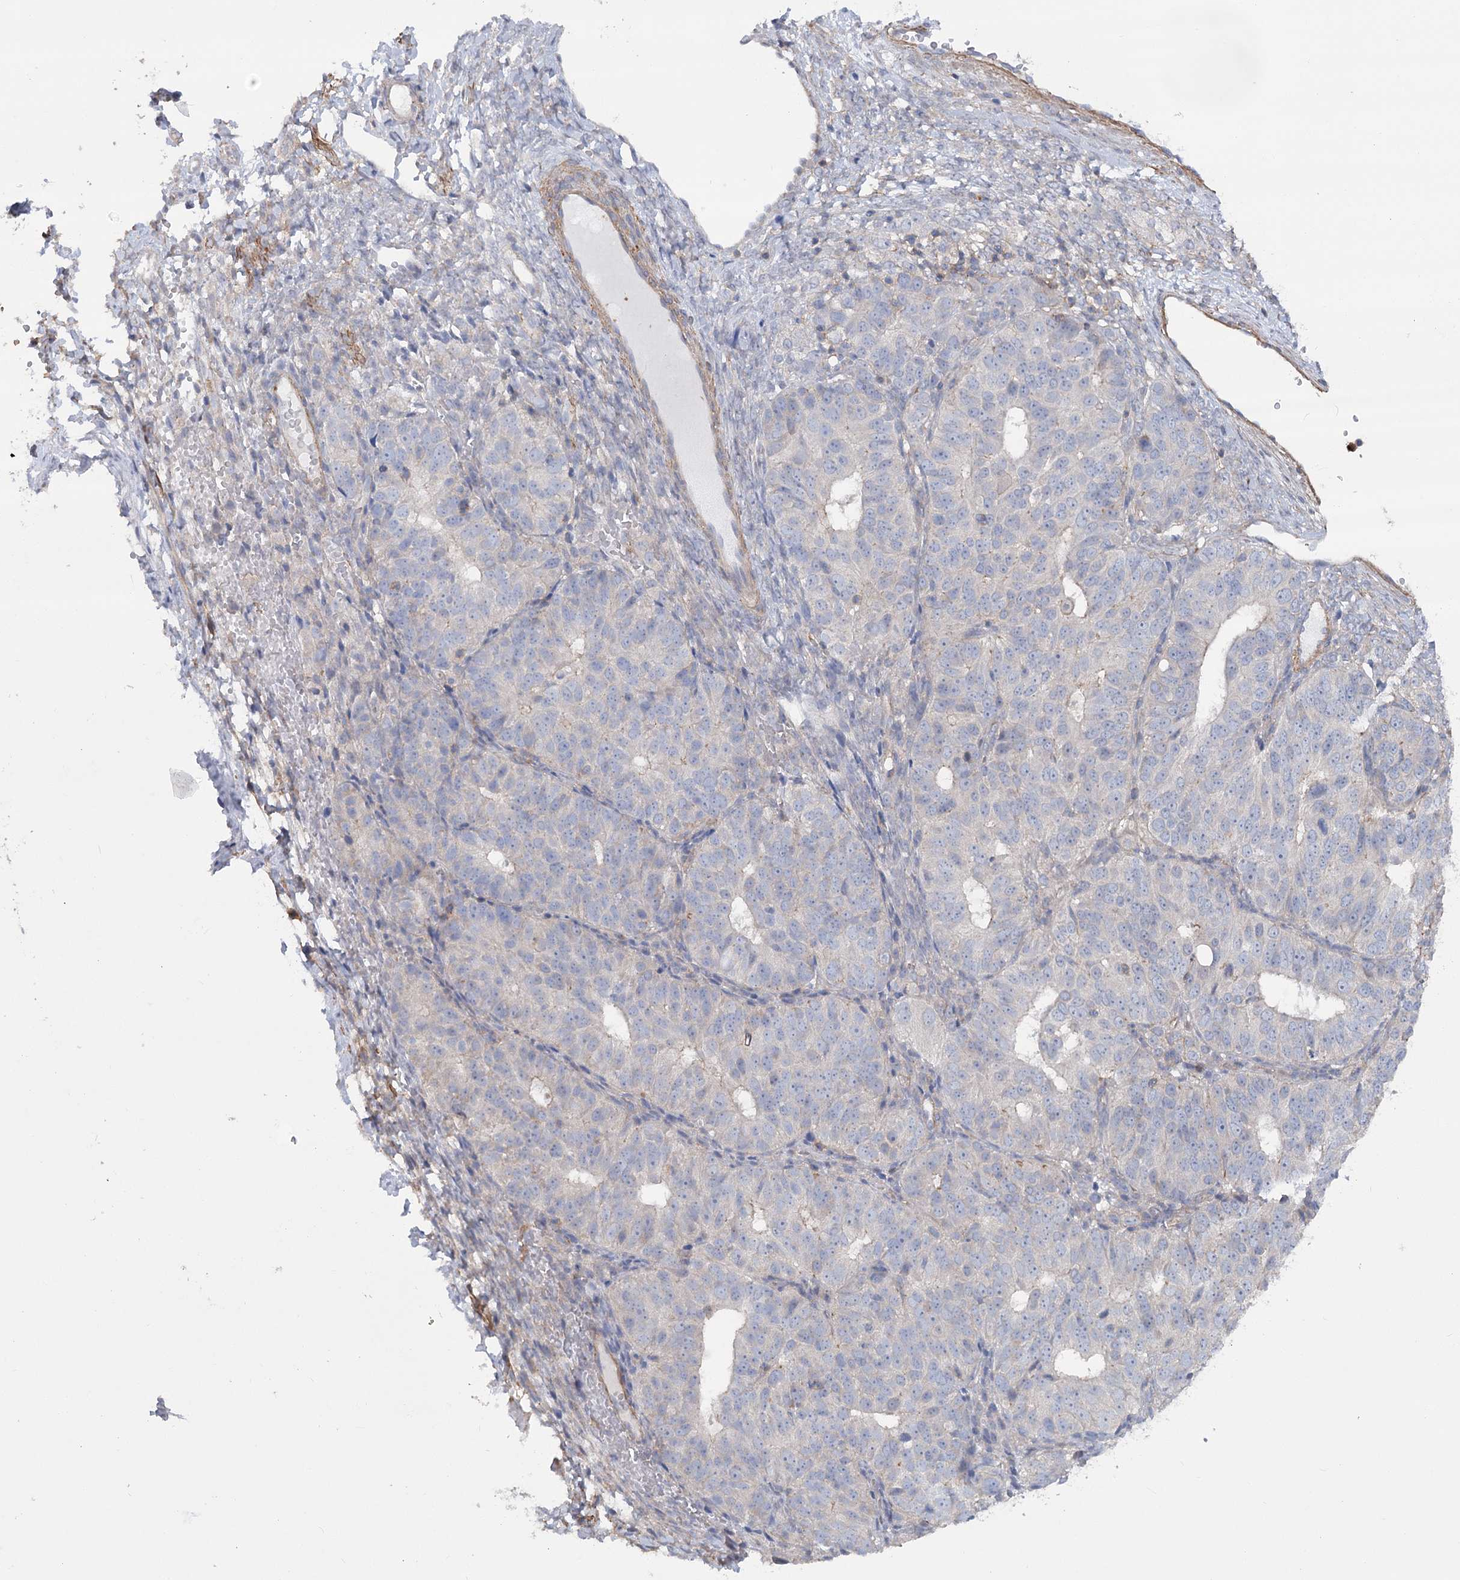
{"staining": {"intensity": "negative", "quantity": "none", "location": "none"}, "tissue": "ovarian cancer", "cell_type": "Tumor cells", "image_type": "cancer", "snomed": [{"axis": "morphology", "description": "Carcinoma, endometroid"}, {"axis": "topography", "description": "Ovary"}], "caption": "DAB (3,3'-diaminobenzidine) immunohistochemical staining of ovarian endometroid carcinoma shows no significant expression in tumor cells.", "gene": "LARP1B", "patient": {"sex": "female", "age": 51}}